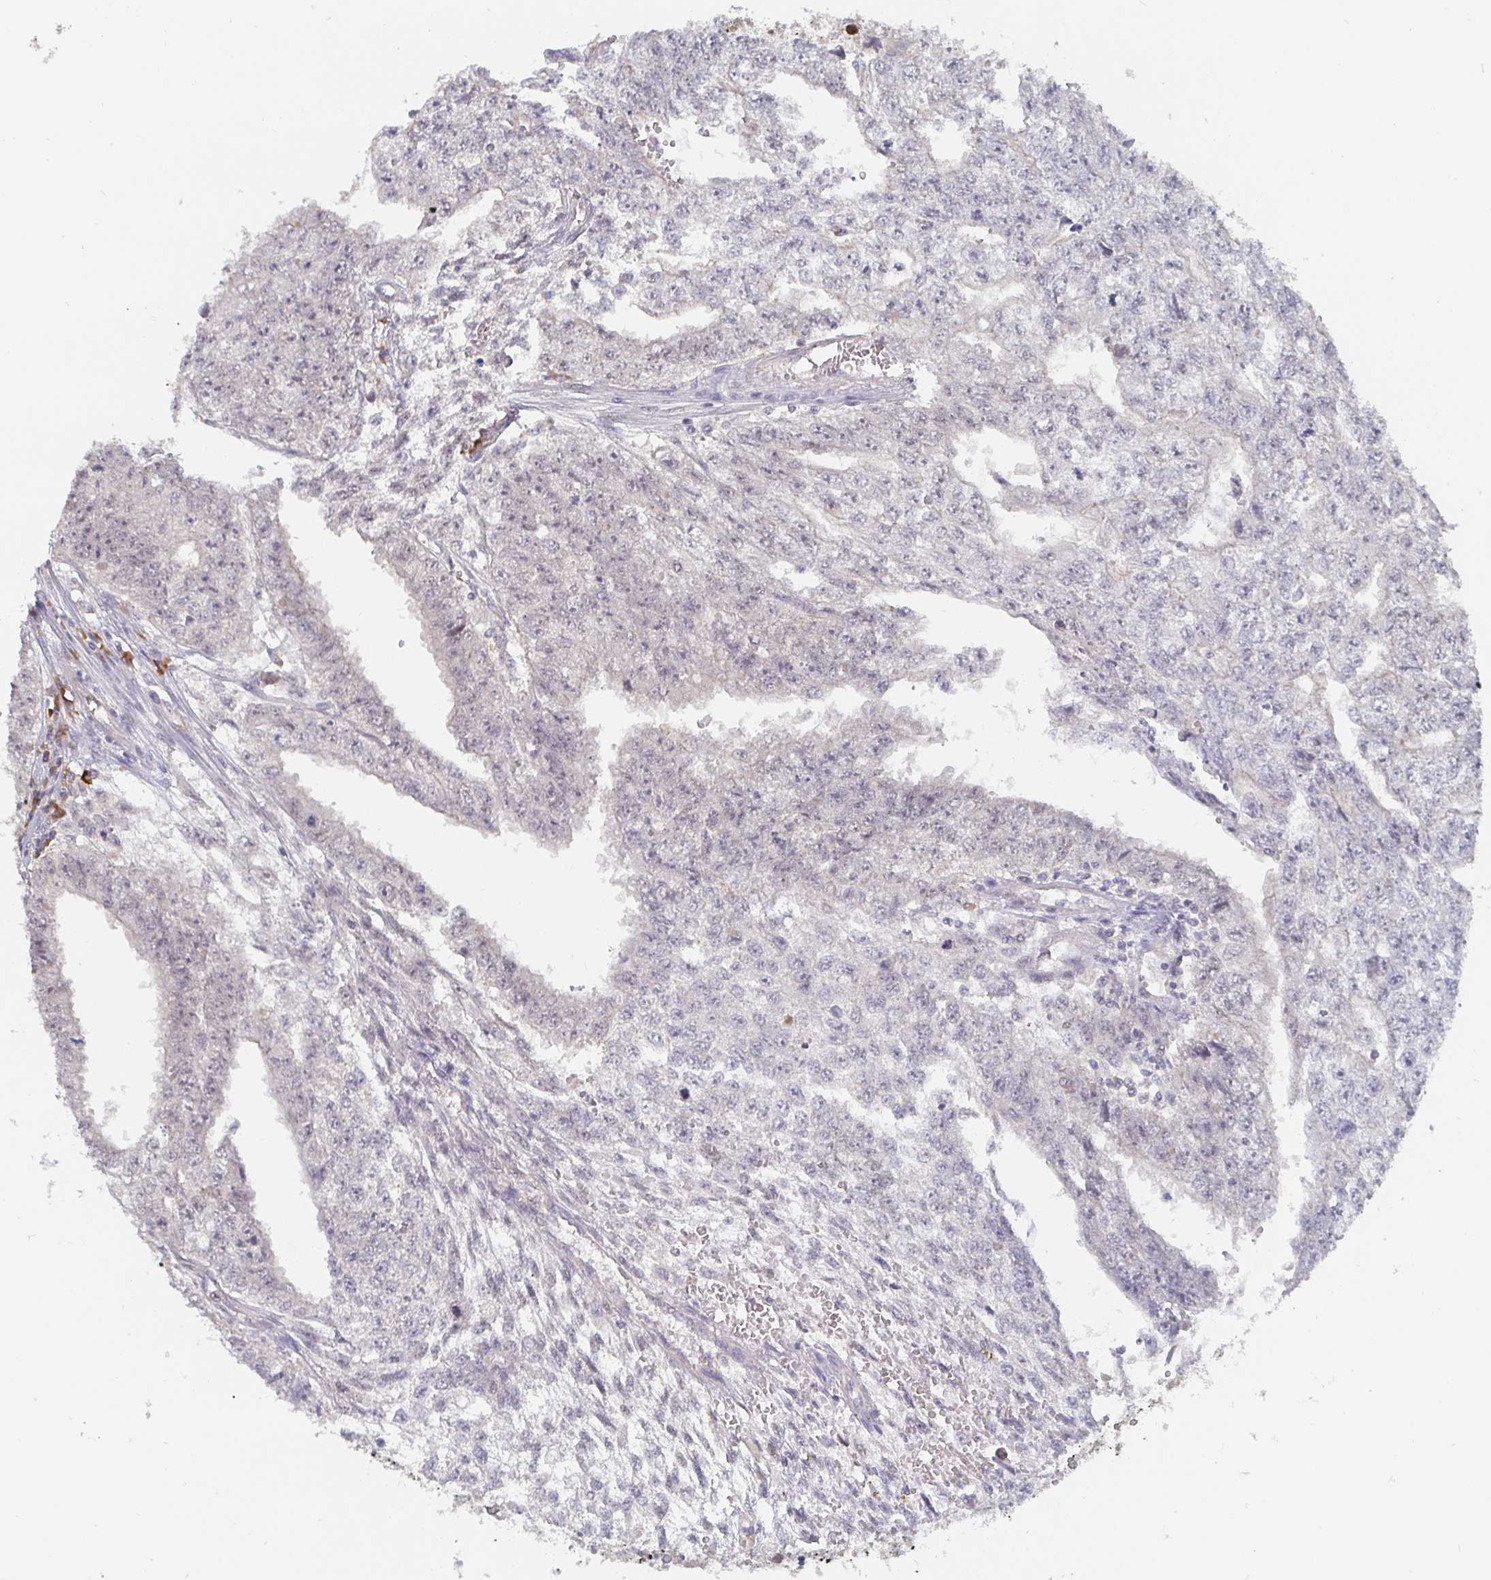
{"staining": {"intensity": "negative", "quantity": "none", "location": "none"}, "tissue": "testis cancer", "cell_type": "Tumor cells", "image_type": "cancer", "snomed": [{"axis": "morphology", "description": "Carcinoma, Embryonal, NOS"}, {"axis": "morphology", "description": "Teratoma, malignant, NOS"}, {"axis": "topography", "description": "Testis"}], "caption": "DAB immunohistochemical staining of human testis cancer (embryonal carcinoma) displays no significant staining in tumor cells.", "gene": "MEIS1", "patient": {"sex": "male", "age": 24}}